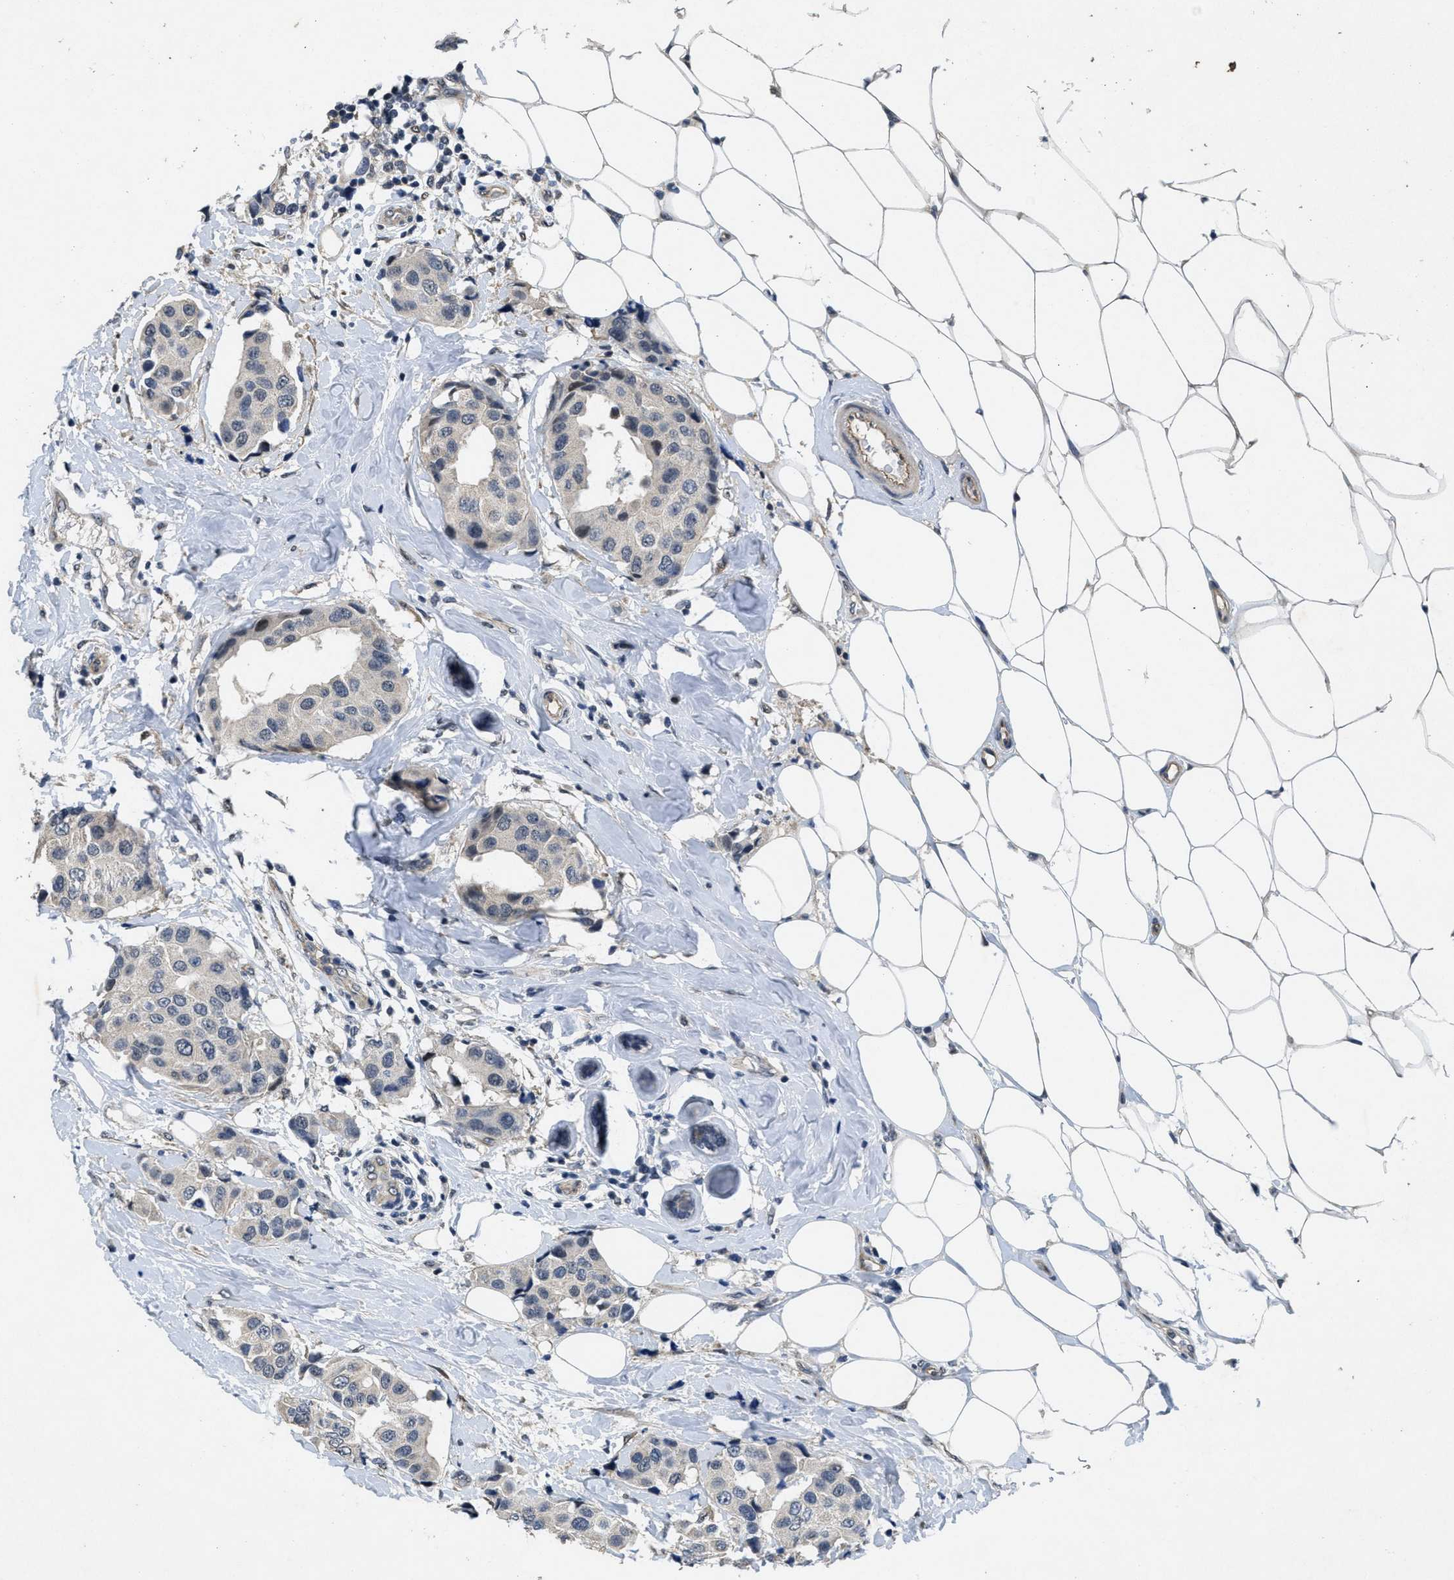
{"staining": {"intensity": "weak", "quantity": "<25%", "location": "nuclear"}, "tissue": "breast cancer", "cell_type": "Tumor cells", "image_type": "cancer", "snomed": [{"axis": "morphology", "description": "Normal tissue, NOS"}, {"axis": "morphology", "description": "Duct carcinoma"}, {"axis": "topography", "description": "Breast"}], "caption": "Immunohistochemical staining of human breast cancer demonstrates no significant staining in tumor cells. (Stains: DAB (3,3'-diaminobenzidine) IHC with hematoxylin counter stain, Microscopy: brightfield microscopy at high magnification).", "gene": "PAPOLG", "patient": {"sex": "female", "age": 39}}